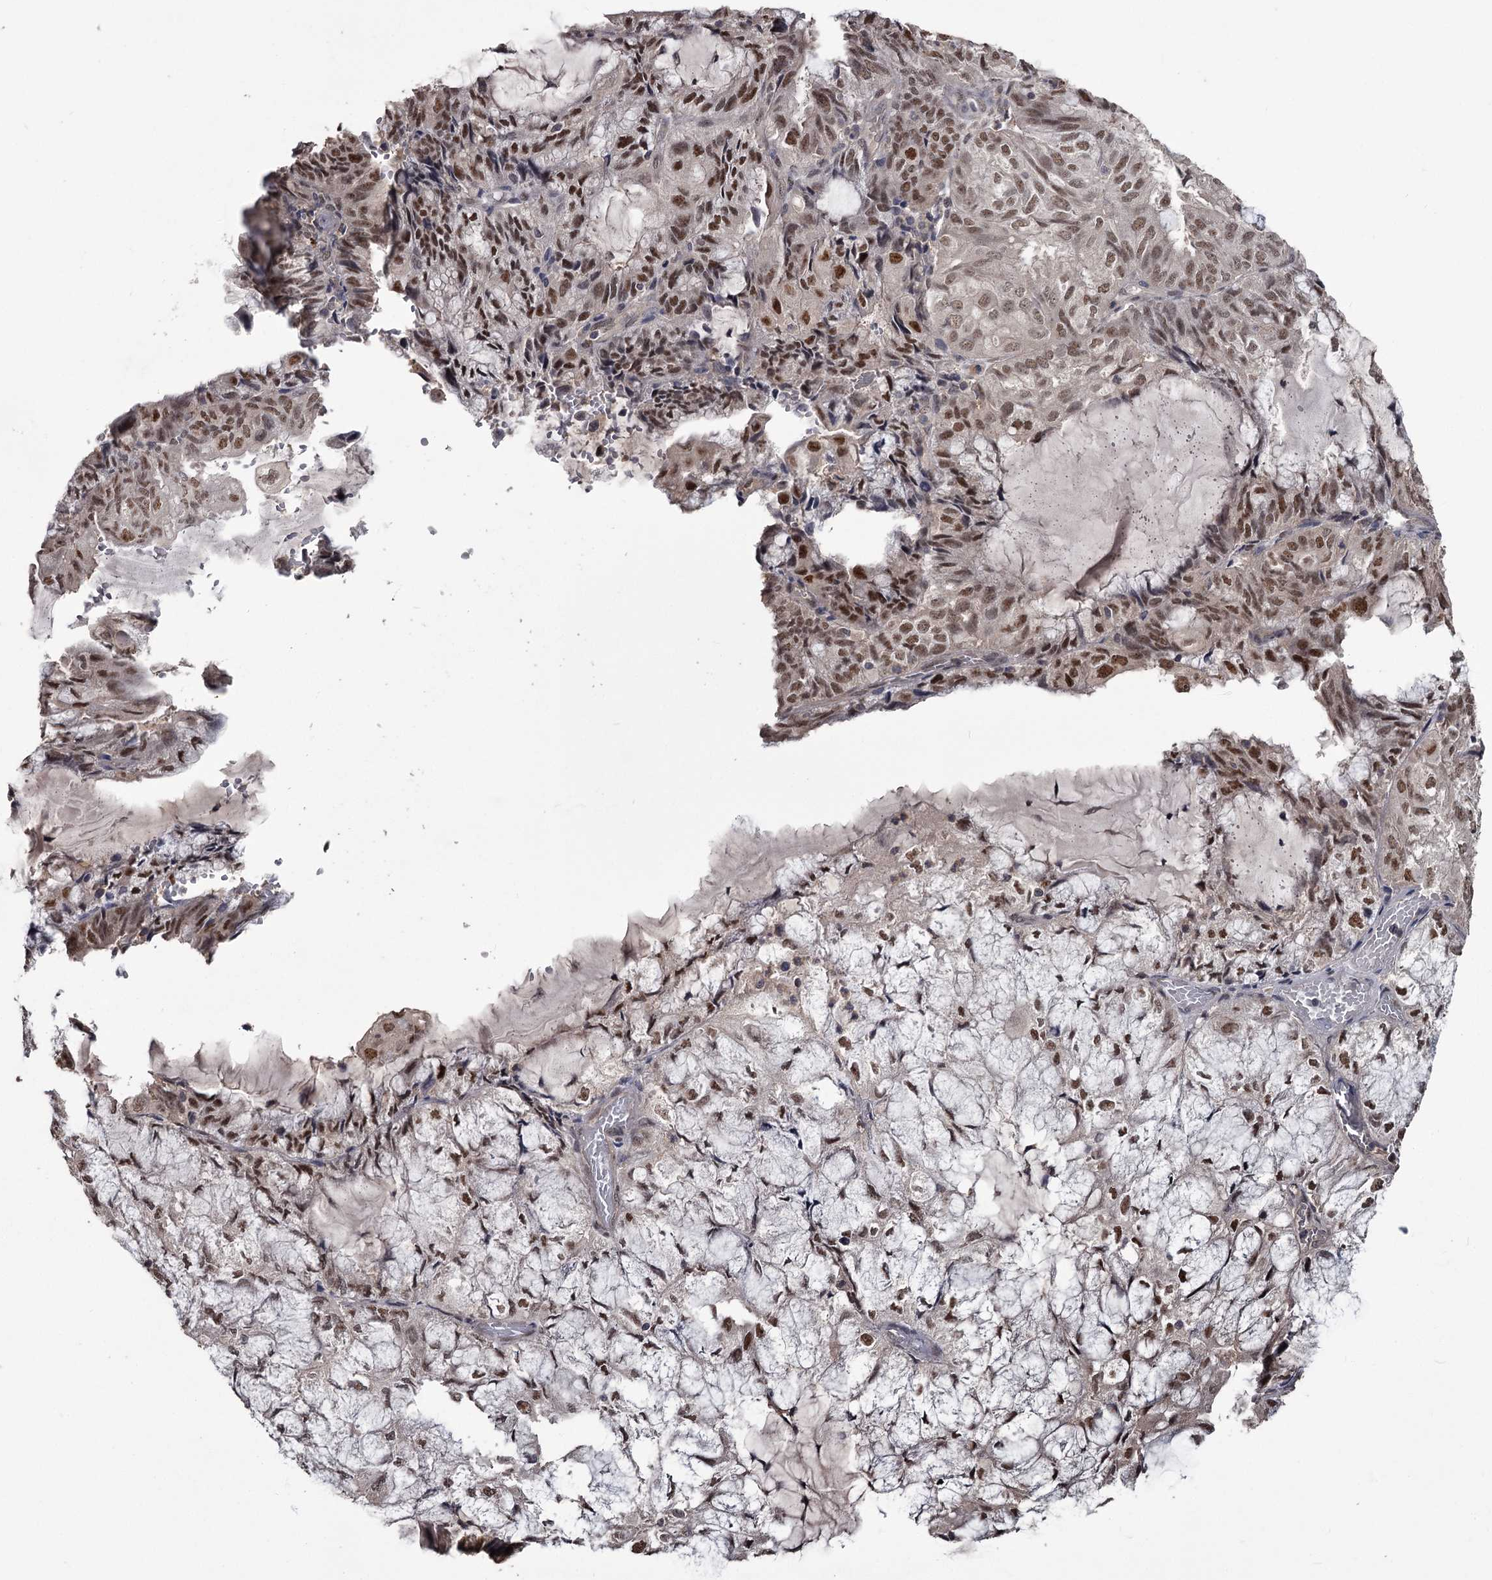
{"staining": {"intensity": "moderate", "quantity": ">75%", "location": "nuclear"}, "tissue": "endometrial cancer", "cell_type": "Tumor cells", "image_type": "cancer", "snomed": [{"axis": "morphology", "description": "Adenocarcinoma, NOS"}, {"axis": "topography", "description": "Endometrium"}], "caption": "Human endometrial adenocarcinoma stained for a protein (brown) reveals moderate nuclear positive staining in approximately >75% of tumor cells.", "gene": "PRPF40B", "patient": {"sex": "female", "age": 81}}